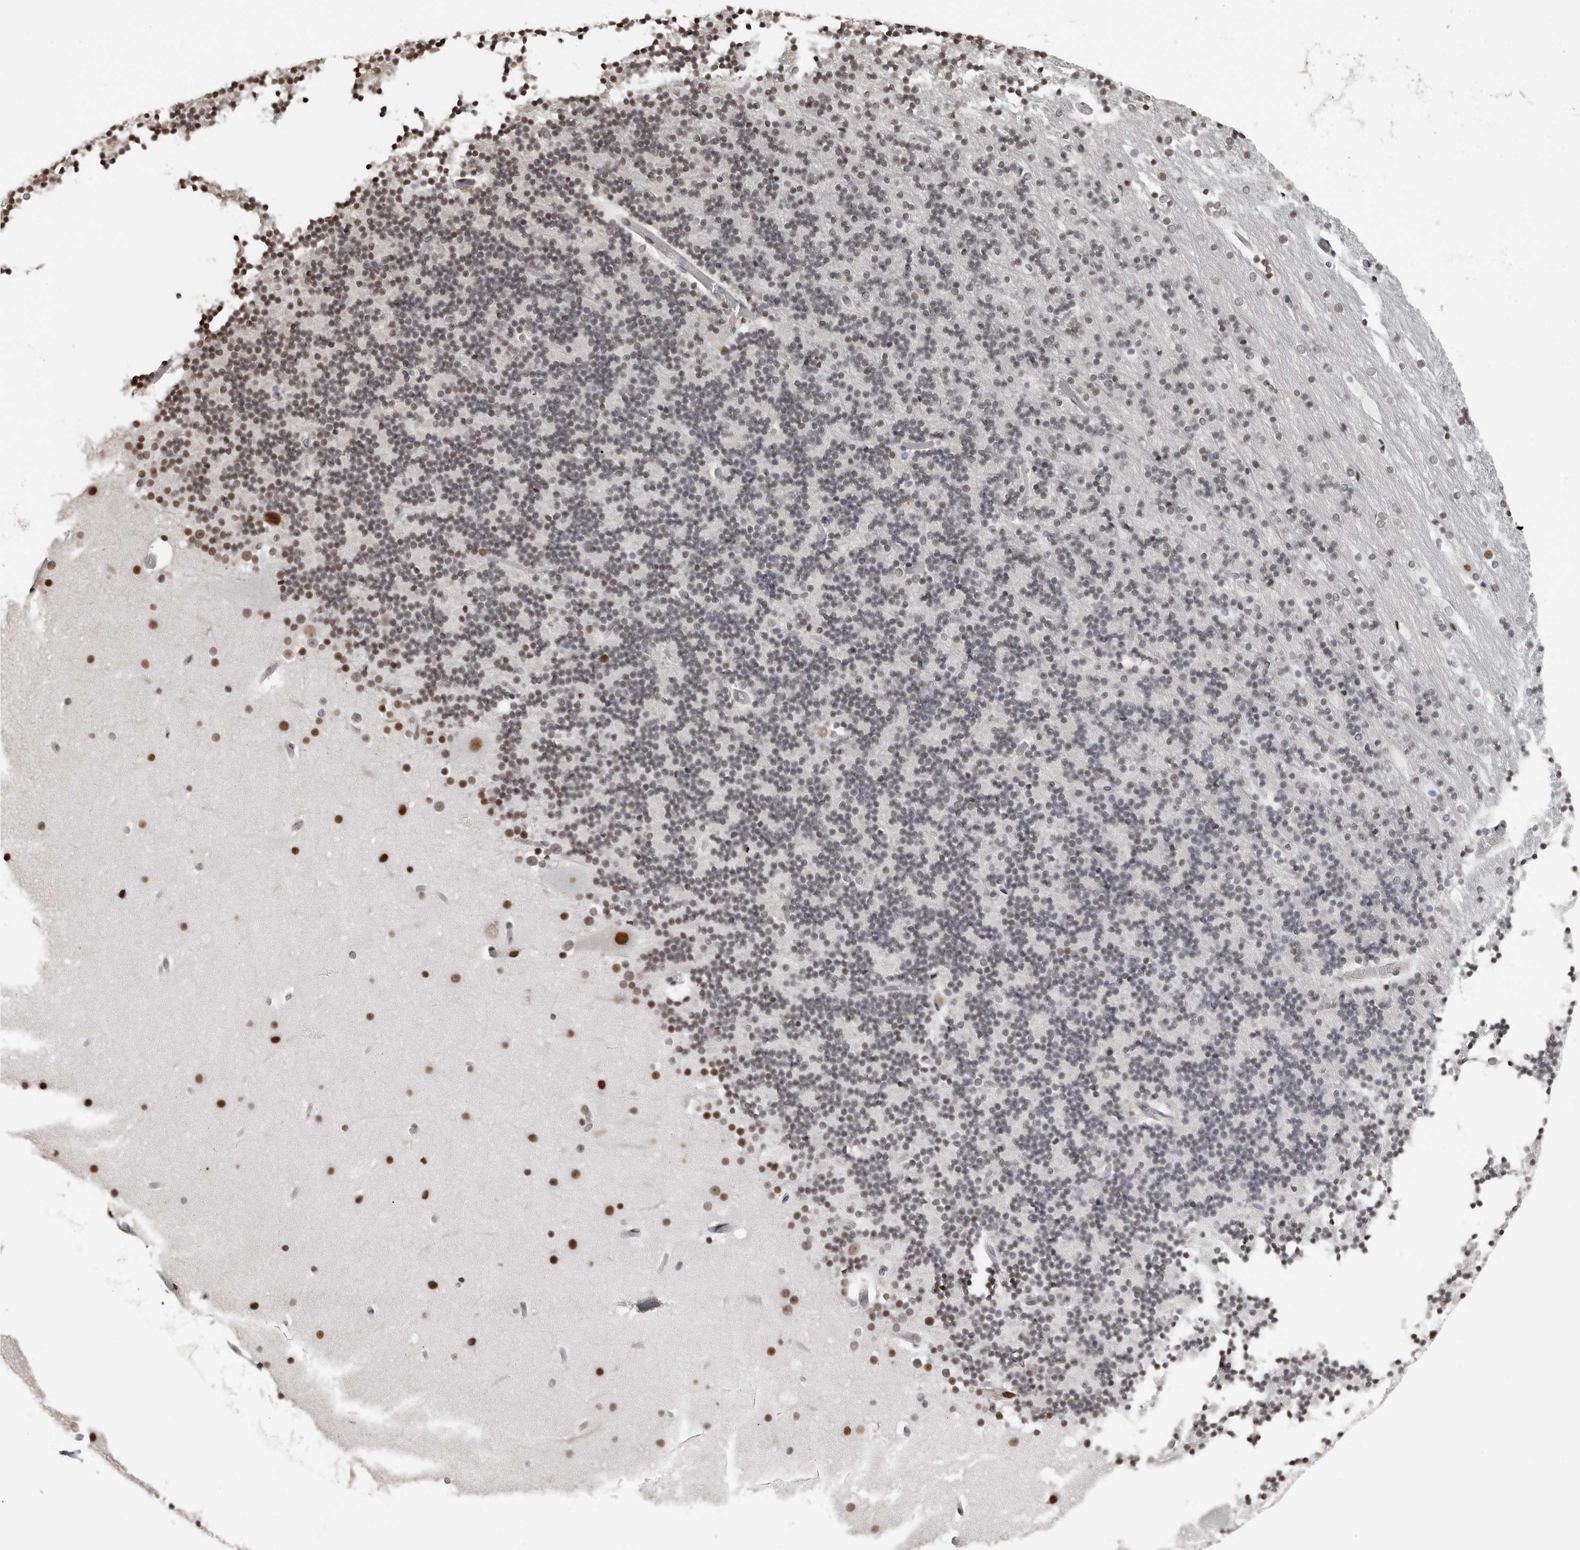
{"staining": {"intensity": "moderate", "quantity": "<25%", "location": "nuclear"}, "tissue": "cerebellum", "cell_type": "Cells in granular layer", "image_type": "normal", "snomed": [{"axis": "morphology", "description": "Normal tissue, NOS"}, {"axis": "topography", "description": "Cerebellum"}], "caption": "Protein expression analysis of unremarkable human cerebellum reveals moderate nuclear expression in approximately <25% of cells in granular layer.", "gene": "ORC1", "patient": {"sex": "male", "age": 57}}